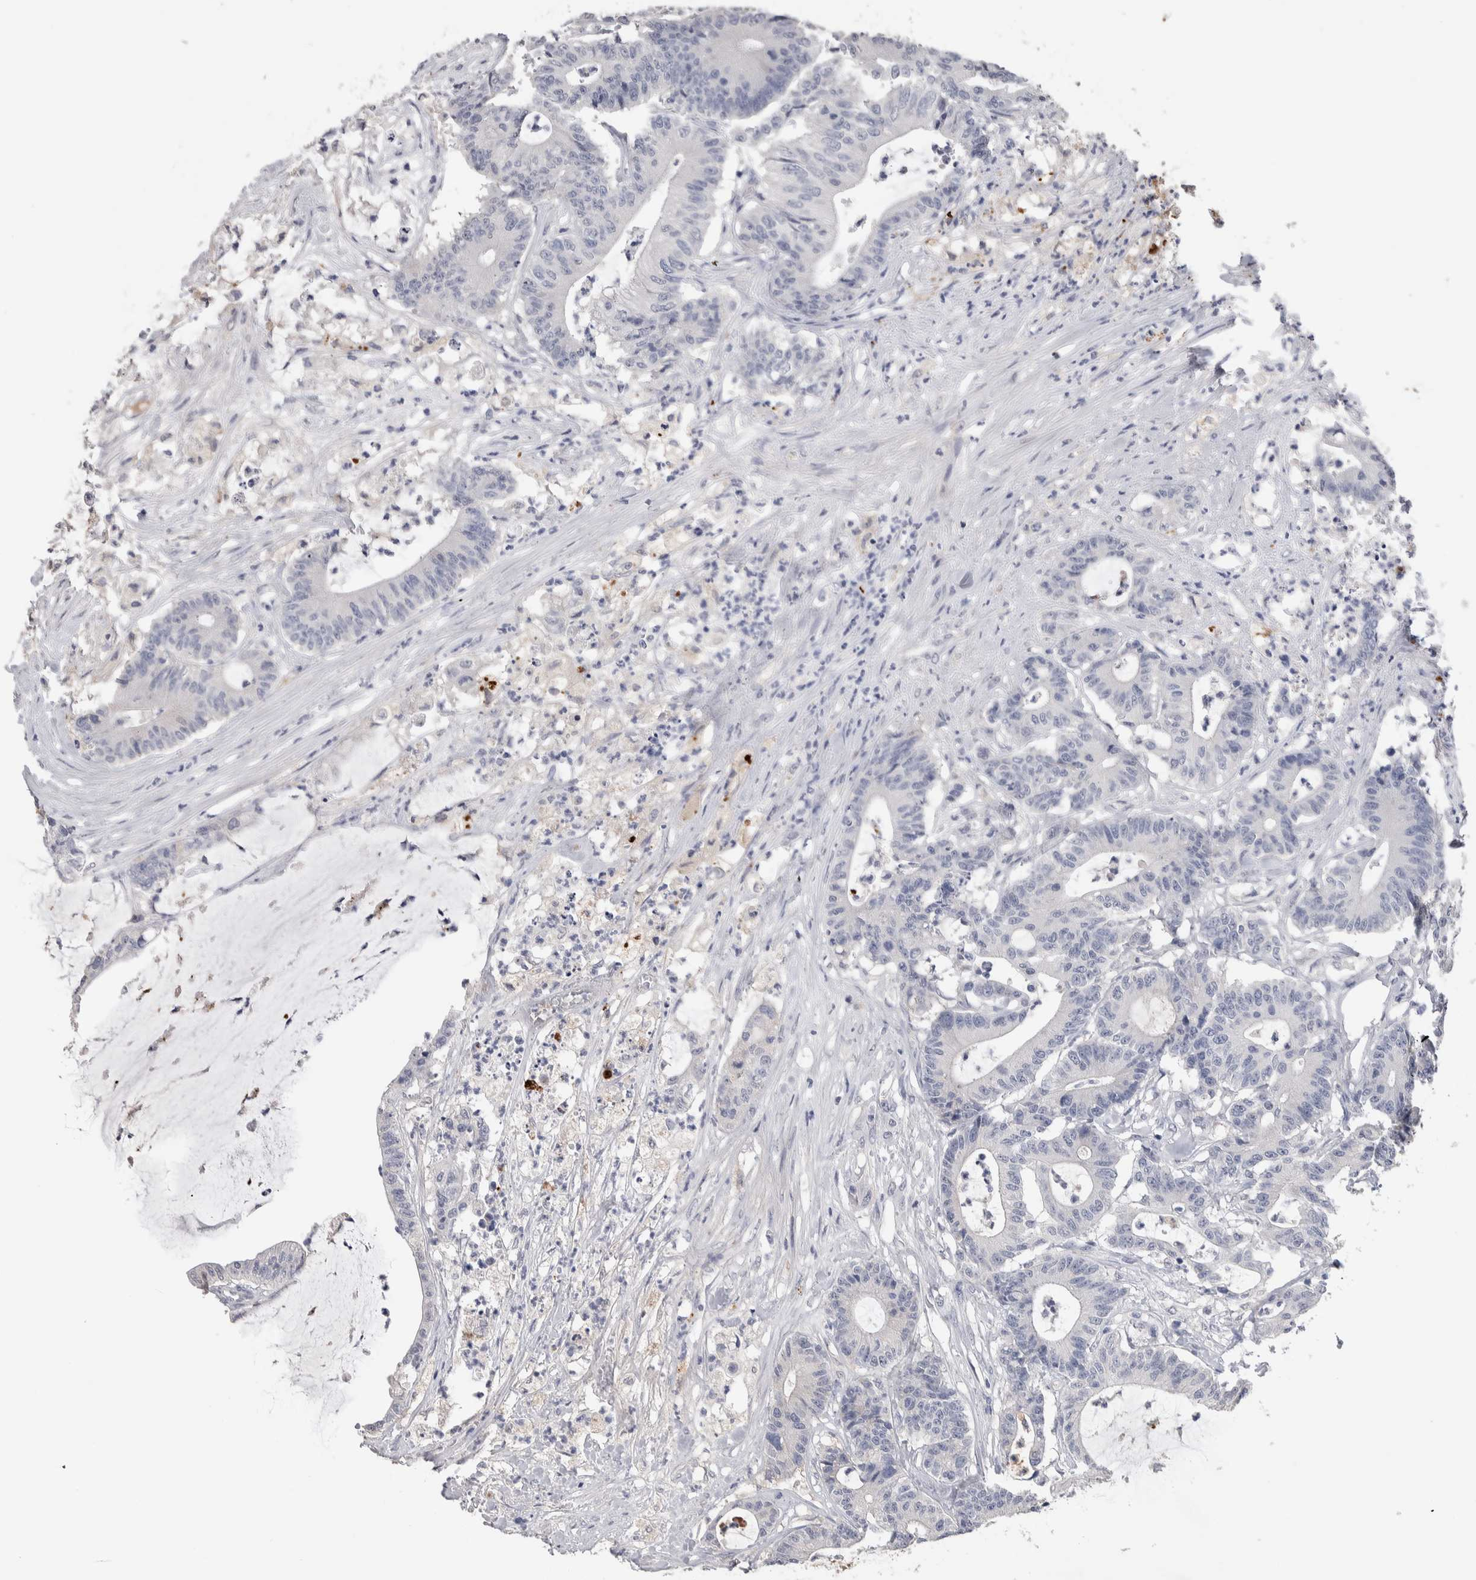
{"staining": {"intensity": "negative", "quantity": "none", "location": "none"}, "tissue": "colorectal cancer", "cell_type": "Tumor cells", "image_type": "cancer", "snomed": [{"axis": "morphology", "description": "Adenocarcinoma, NOS"}, {"axis": "topography", "description": "Colon"}], "caption": "The immunohistochemistry (IHC) micrograph has no significant expression in tumor cells of colorectal adenocarcinoma tissue.", "gene": "TMEM102", "patient": {"sex": "female", "age": 84}}